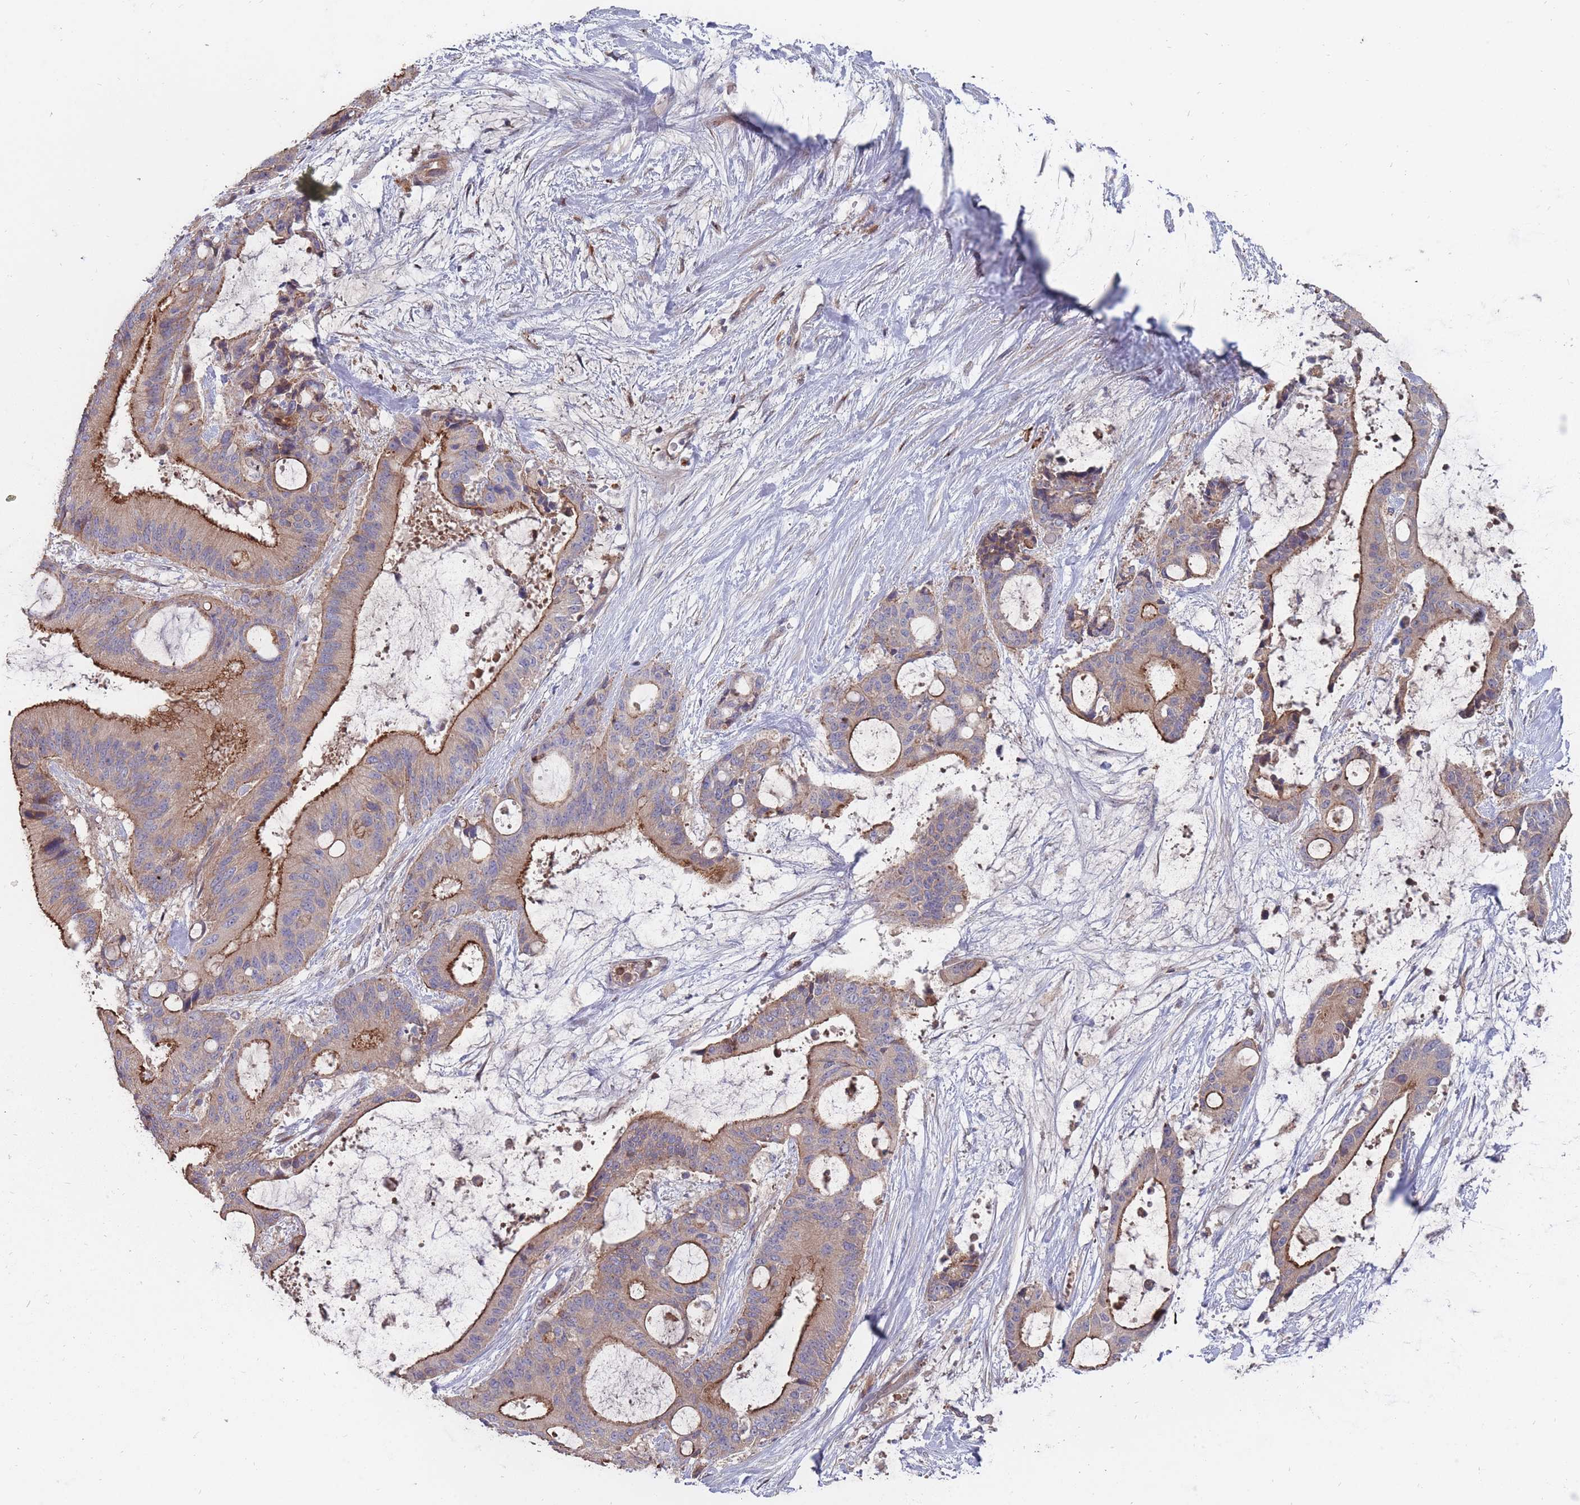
{"staining": {"intensity": "strong", "quantity": "25%-75%", "location": "cytoplasmic/membranous"}, "tissue": "liver cancer", "cell_type": "Tumor cells", "image_type": "cancer", "snomed": [{"axis": "morphology", "description": "Normal tissue, NOS"}, {"axis": "morphology", "description": "Cholangiocarcinoma"}, {"axis": "topography", "description": "Liver"}, {"axis": "topography", "description": "Peripheral nerve tissue"}], "caption": "This photomicrograph shows IHC staining of cholangiocarcinoma (liver), with high strong cytoplasmic/membranous staining in approximately 25%-75% of tumor cells.", "gene": "THSD7B", "patient": {"sex": "female", "age": 73}}